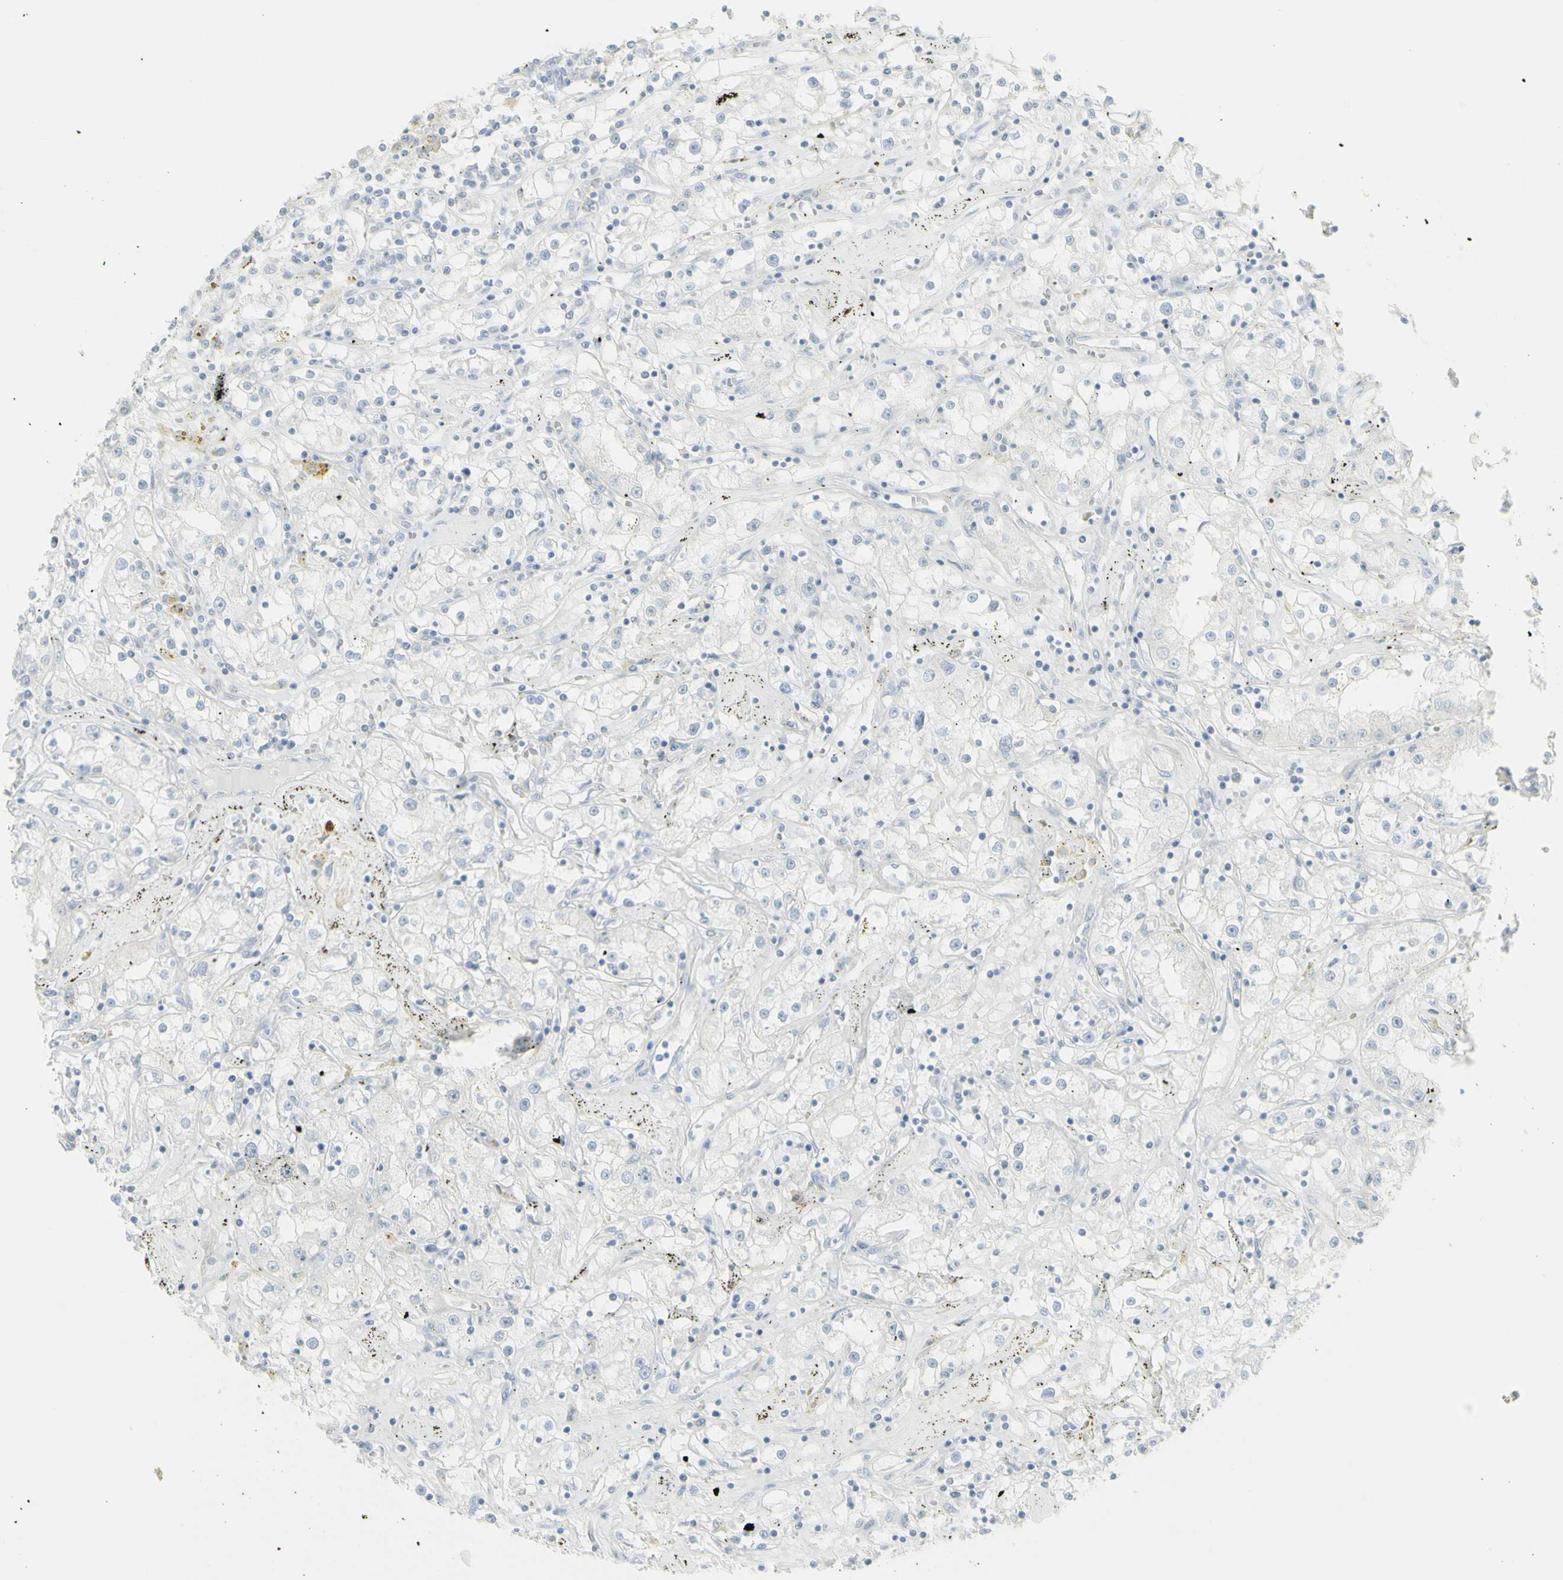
{"staining": {"intensity": "negative", "quantity": "none", "location": "none"}, "tissue": "renal cancer", "cell_type": "Tumor cells", "image_type": "cancer", "snomed": [{"axis": "morphology", "description": "Adenocarcinoma, NOS"}, {"axis": "topography", "description": "Kidney"}], "caption": "The micrograph displays no significant staining in tumor cells of renal cancer.", "gene": "ENSG00000198211", "patient": {"sex": "male", "age": 56}}